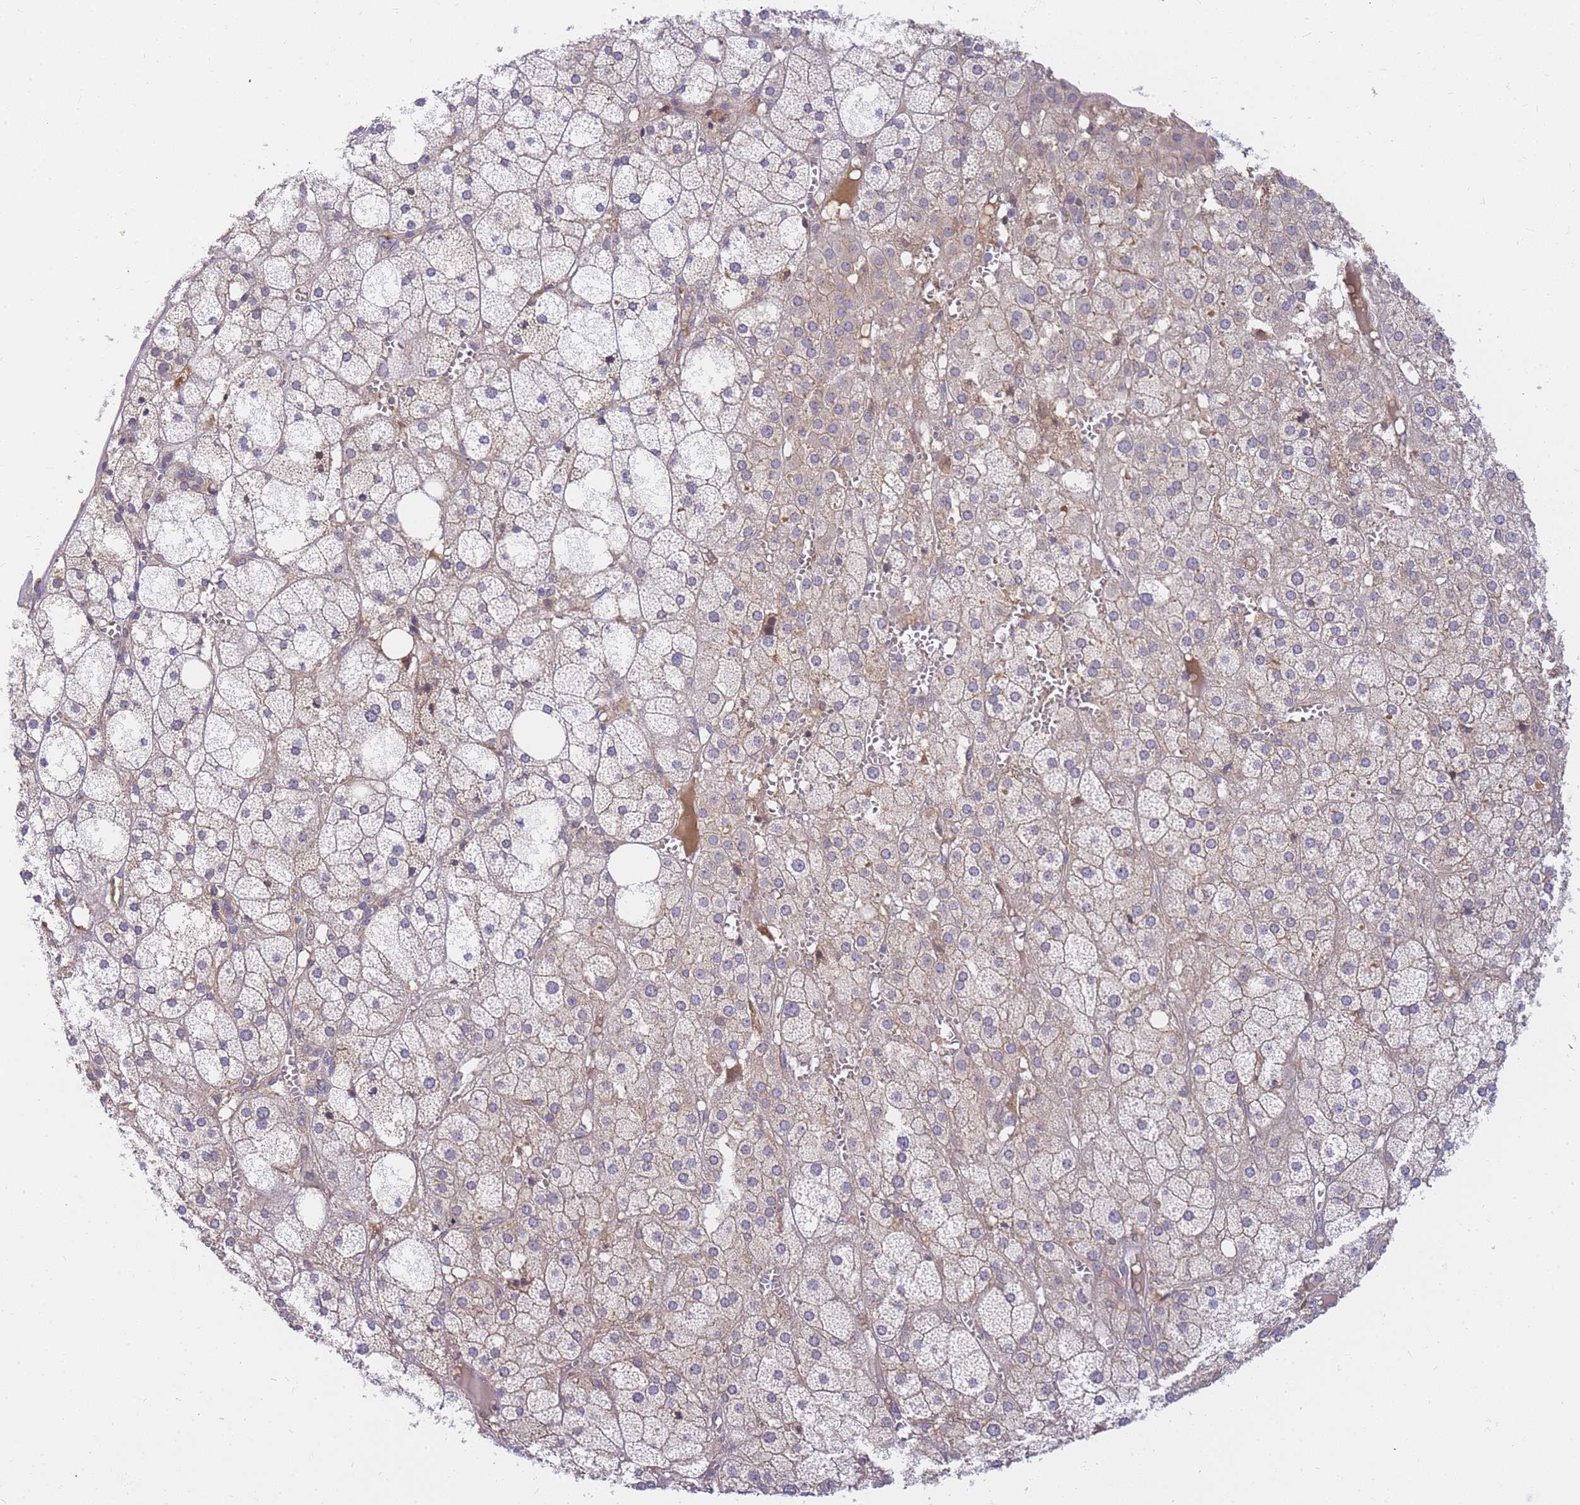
{"staining": {"intensity": "weak", "quantity": "<25%", "location": "cytoplasmic/membranous"}, "tissue": "adrenal gland", "cell_type": "Glandular cells", "image_type": "normal", "snomed": [{"axis": "morphology", "description": "Normal tissue, NOS"}, {"axis": "topography", "description": "Adrenal gland"}], "caption": "This is a photomicrograph of immunohistochemistry (IHC) staining of unremarkable adrenal gland, which shows no positivity in glandular cells. (DAB (3,3'-diaminobenzidine) immunohistochemistry (IHC) visualized using brightfield microscopy, high magnification).", "gene": "ZNF577", "patient": {"sex": "female", "age": 61}}